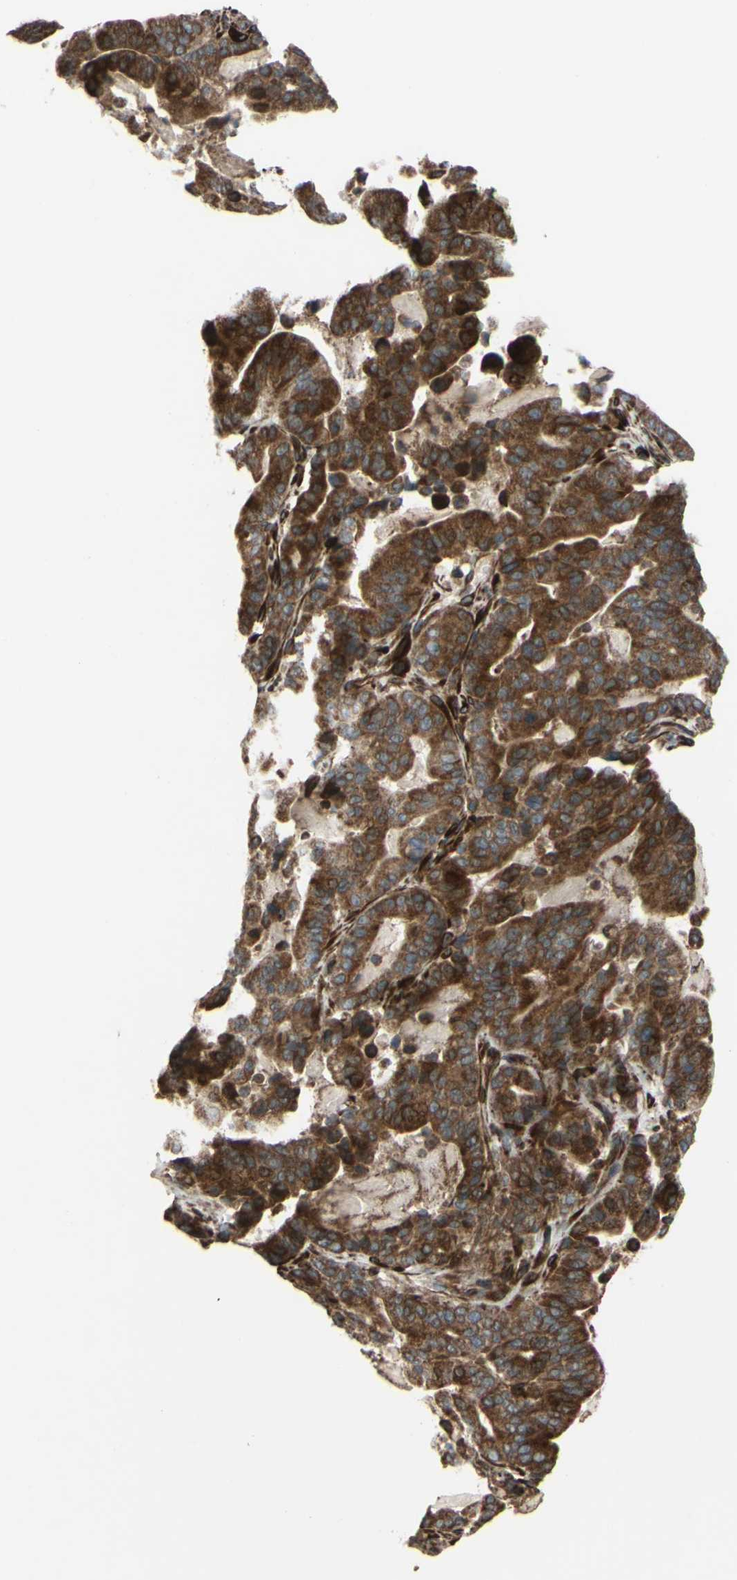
{"staining": {"intensity": "moderate", "quantity": ">75%", "location": "cytoplasmic/membranous"}, "tissue": "pancreatic cancer", "cell_type": "Tumor cells", "image_type": "cancer", "snomed": [{"axis": "morphology", "description": "Adenocarcinoma, NOS"}, {"axis": "topography", "description": "Pancreas"}], "caption": "This histopathology image shows immunohistochemistry staining of human pancreatic cancer, with medium moderate cytoplasmic/membranous positivity in about >75% of tumor cells.", "gene": "PRAF2", "patient": {"sex": "male", "age": 63}}